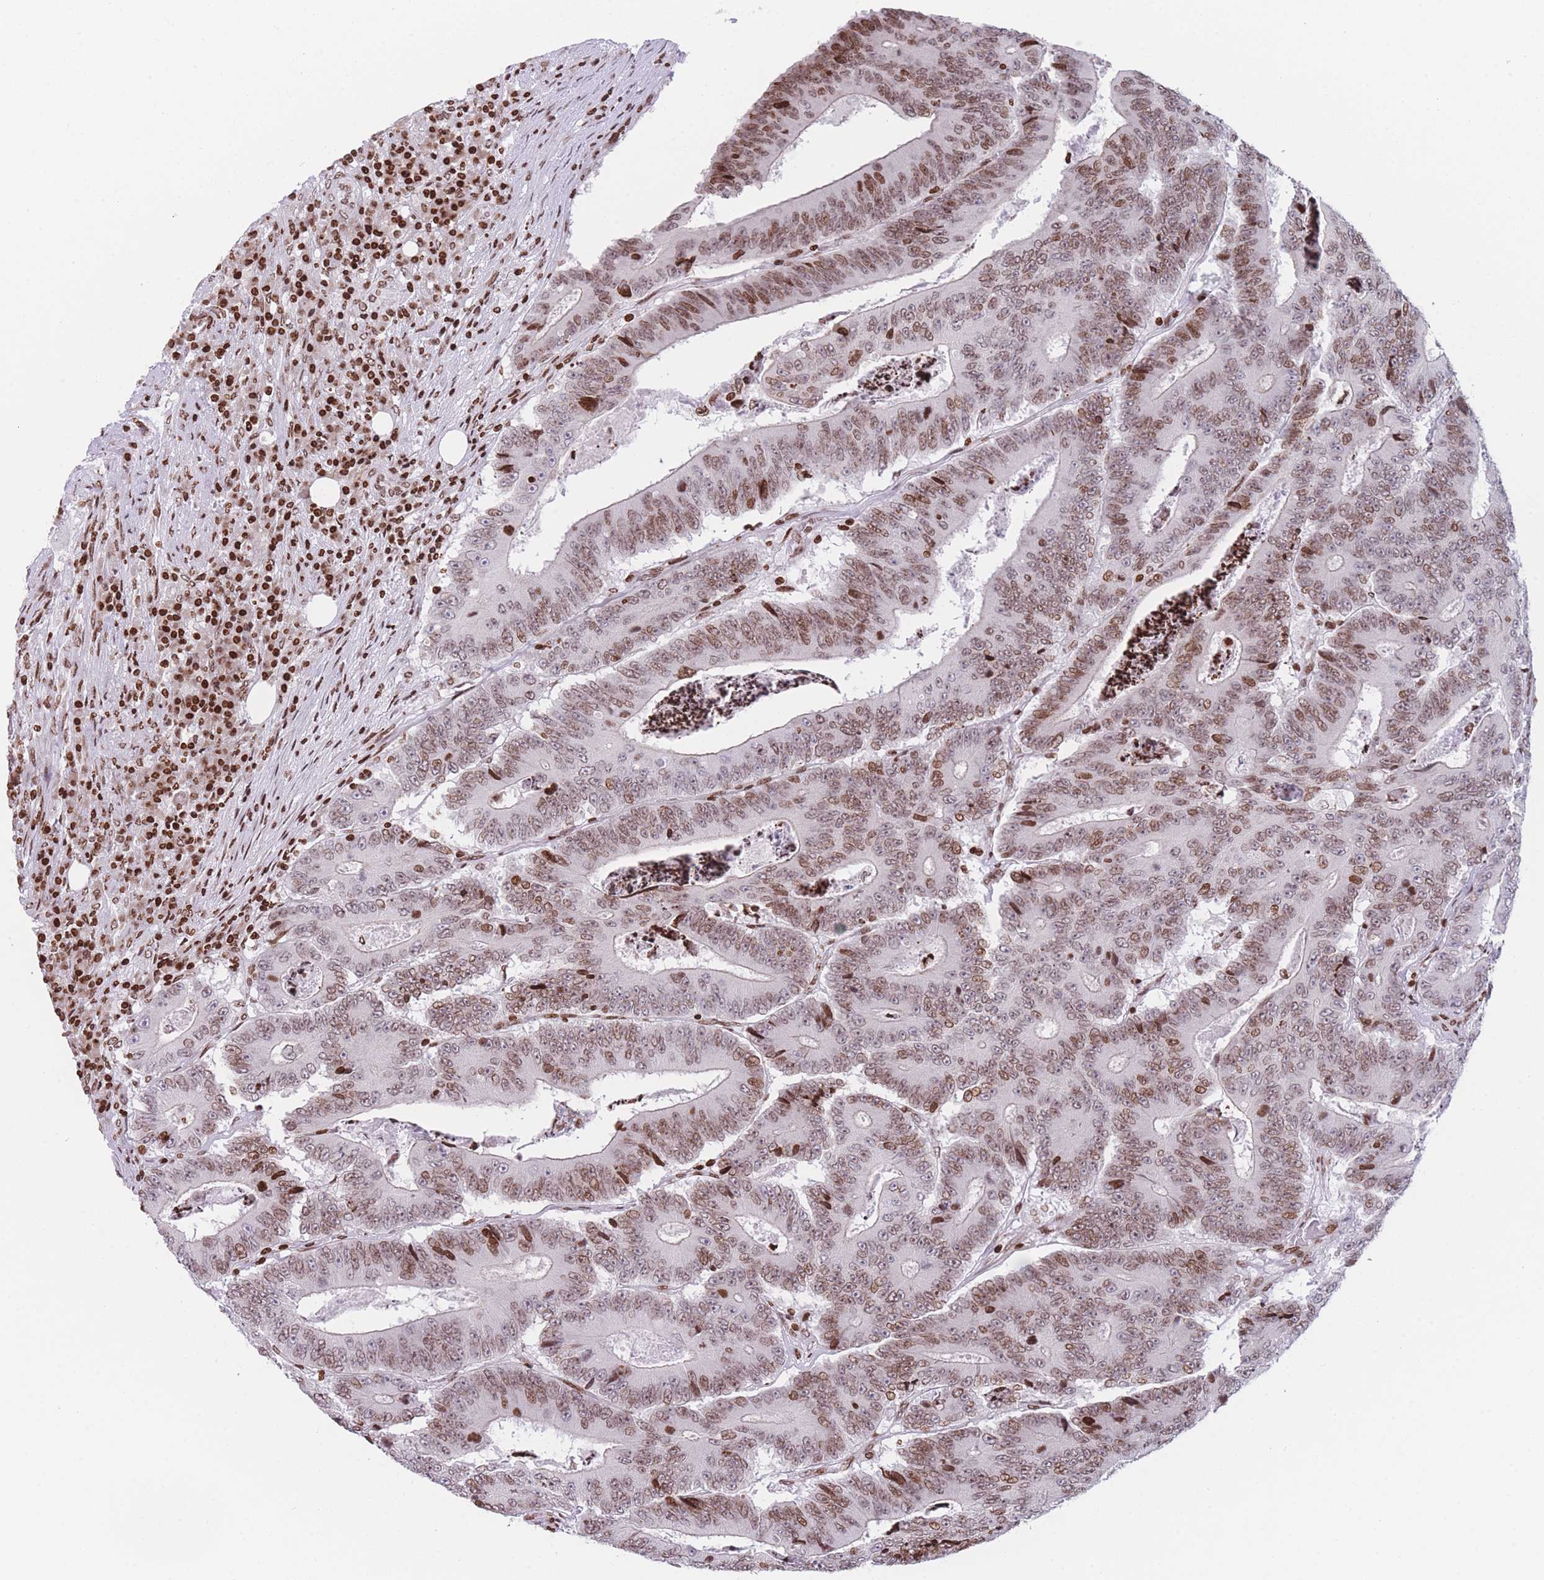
{"staining": {"intensity": "moderate", "quantity": ">75%", "location": "nuclear"}, "tissue": "colorectal cancer", "cell_type": "Tumor cells", "image_type": "cancer", "snomed": [{"axis": "morphology", "description": "Adenocarcinoma, NOS"}, {"axis": "topography", "description": "Colon"}], "caption": "A photomicrograph showing moderate nuclear staining in about >75% of tumor cells in colorectal cancer, as visualized by brown immunohistochemical staining.", "gene": "AK9", "patient": {"sex": "male", "age": 83}}